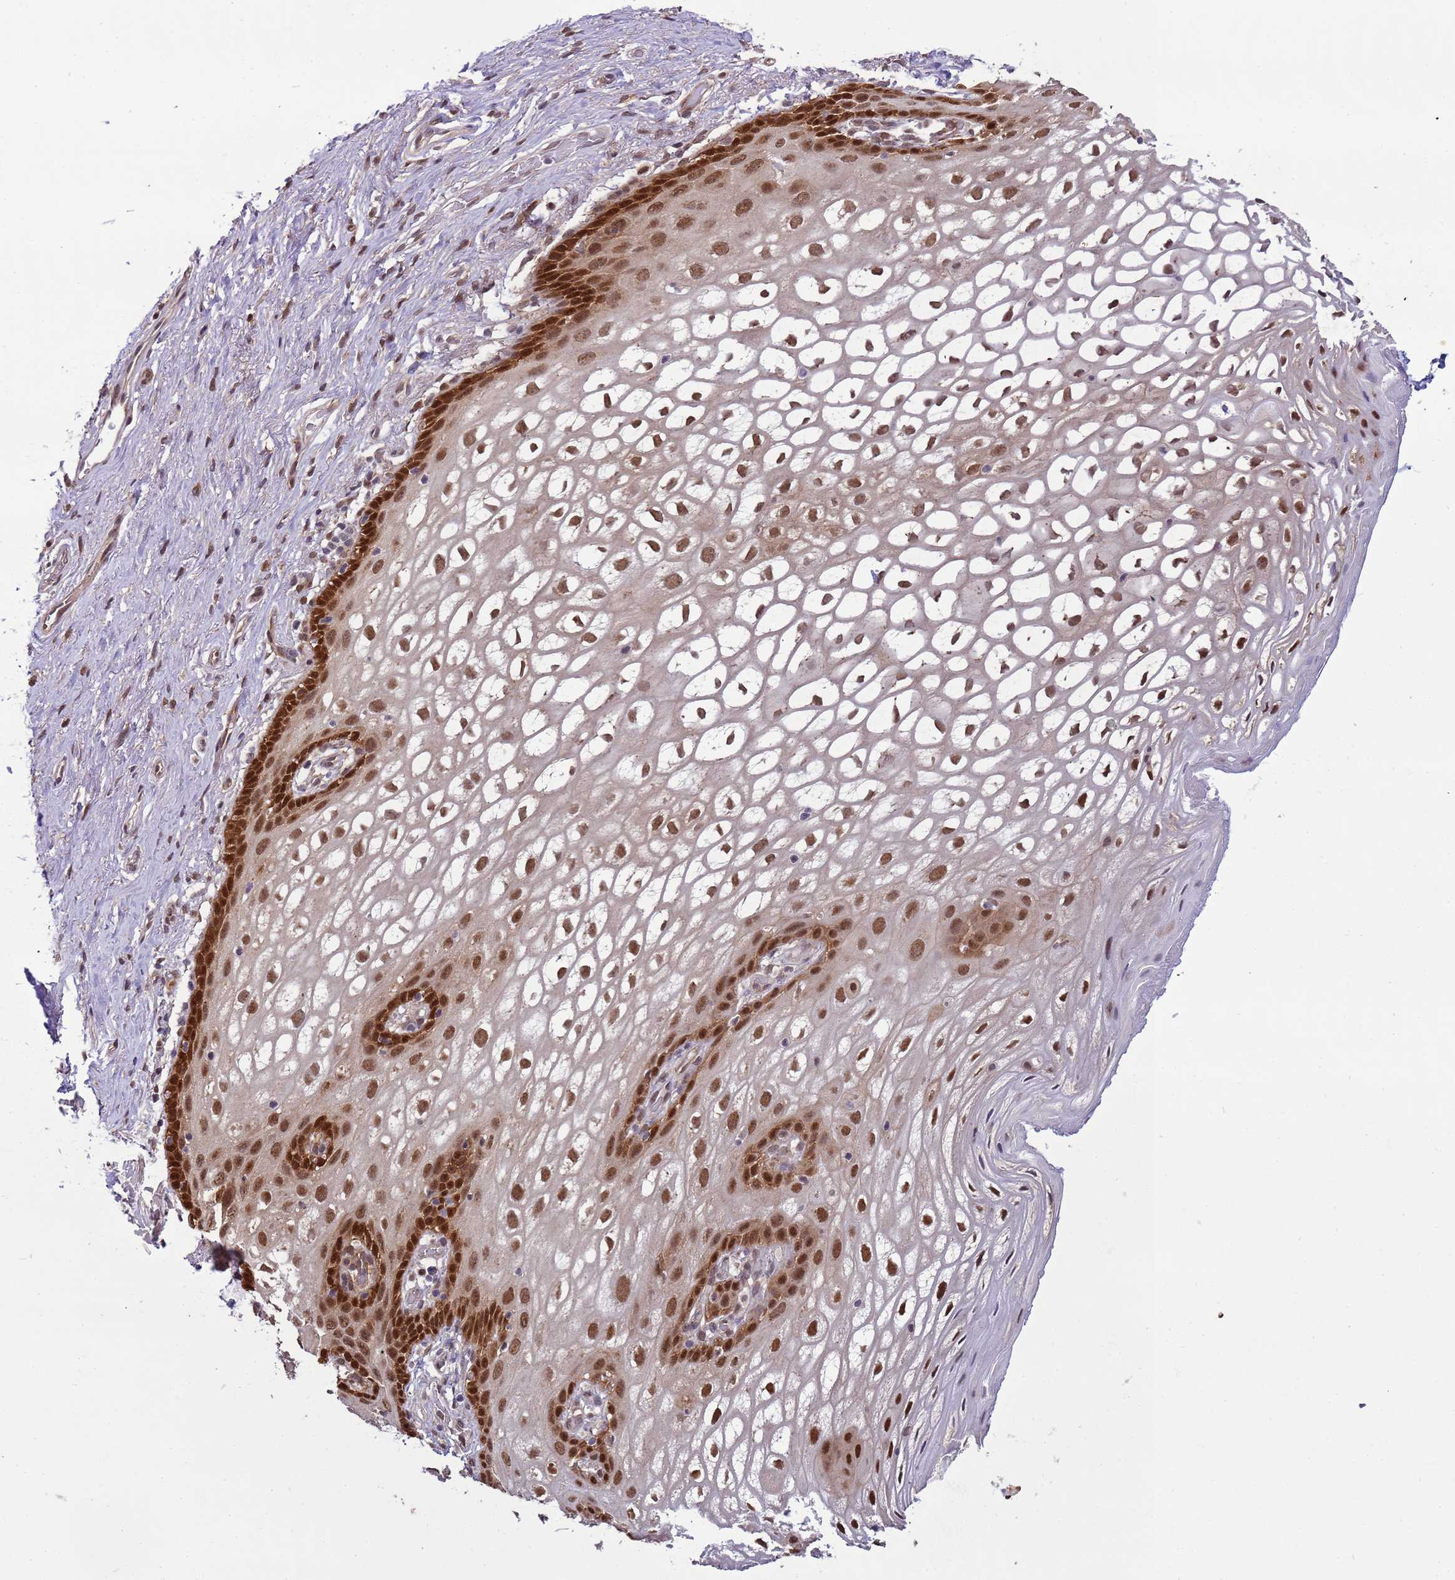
{"staining": {"intensity": "strong", "quantity": ">75%", "location": "nuclear"}, "tissue": "vagina", "cell_type": "Squamous epithelial cells", "image_type": "normal", "snomed": [{"axis": "morphology", "description": "Normal tissue, NOS"}, {"axis": "topography", "description": "Vagina"}, {"axis": "topography", "description": "Peripheral nerve tissue"}], "caption": "The immunohistochemical stain shows strong nuclear expression in squamous epithelial cells of unremarkable vagina. Nuclei are stained in blue.", "gene": "ZBTB5", "patient": {"sex": "female", "age": 71}}